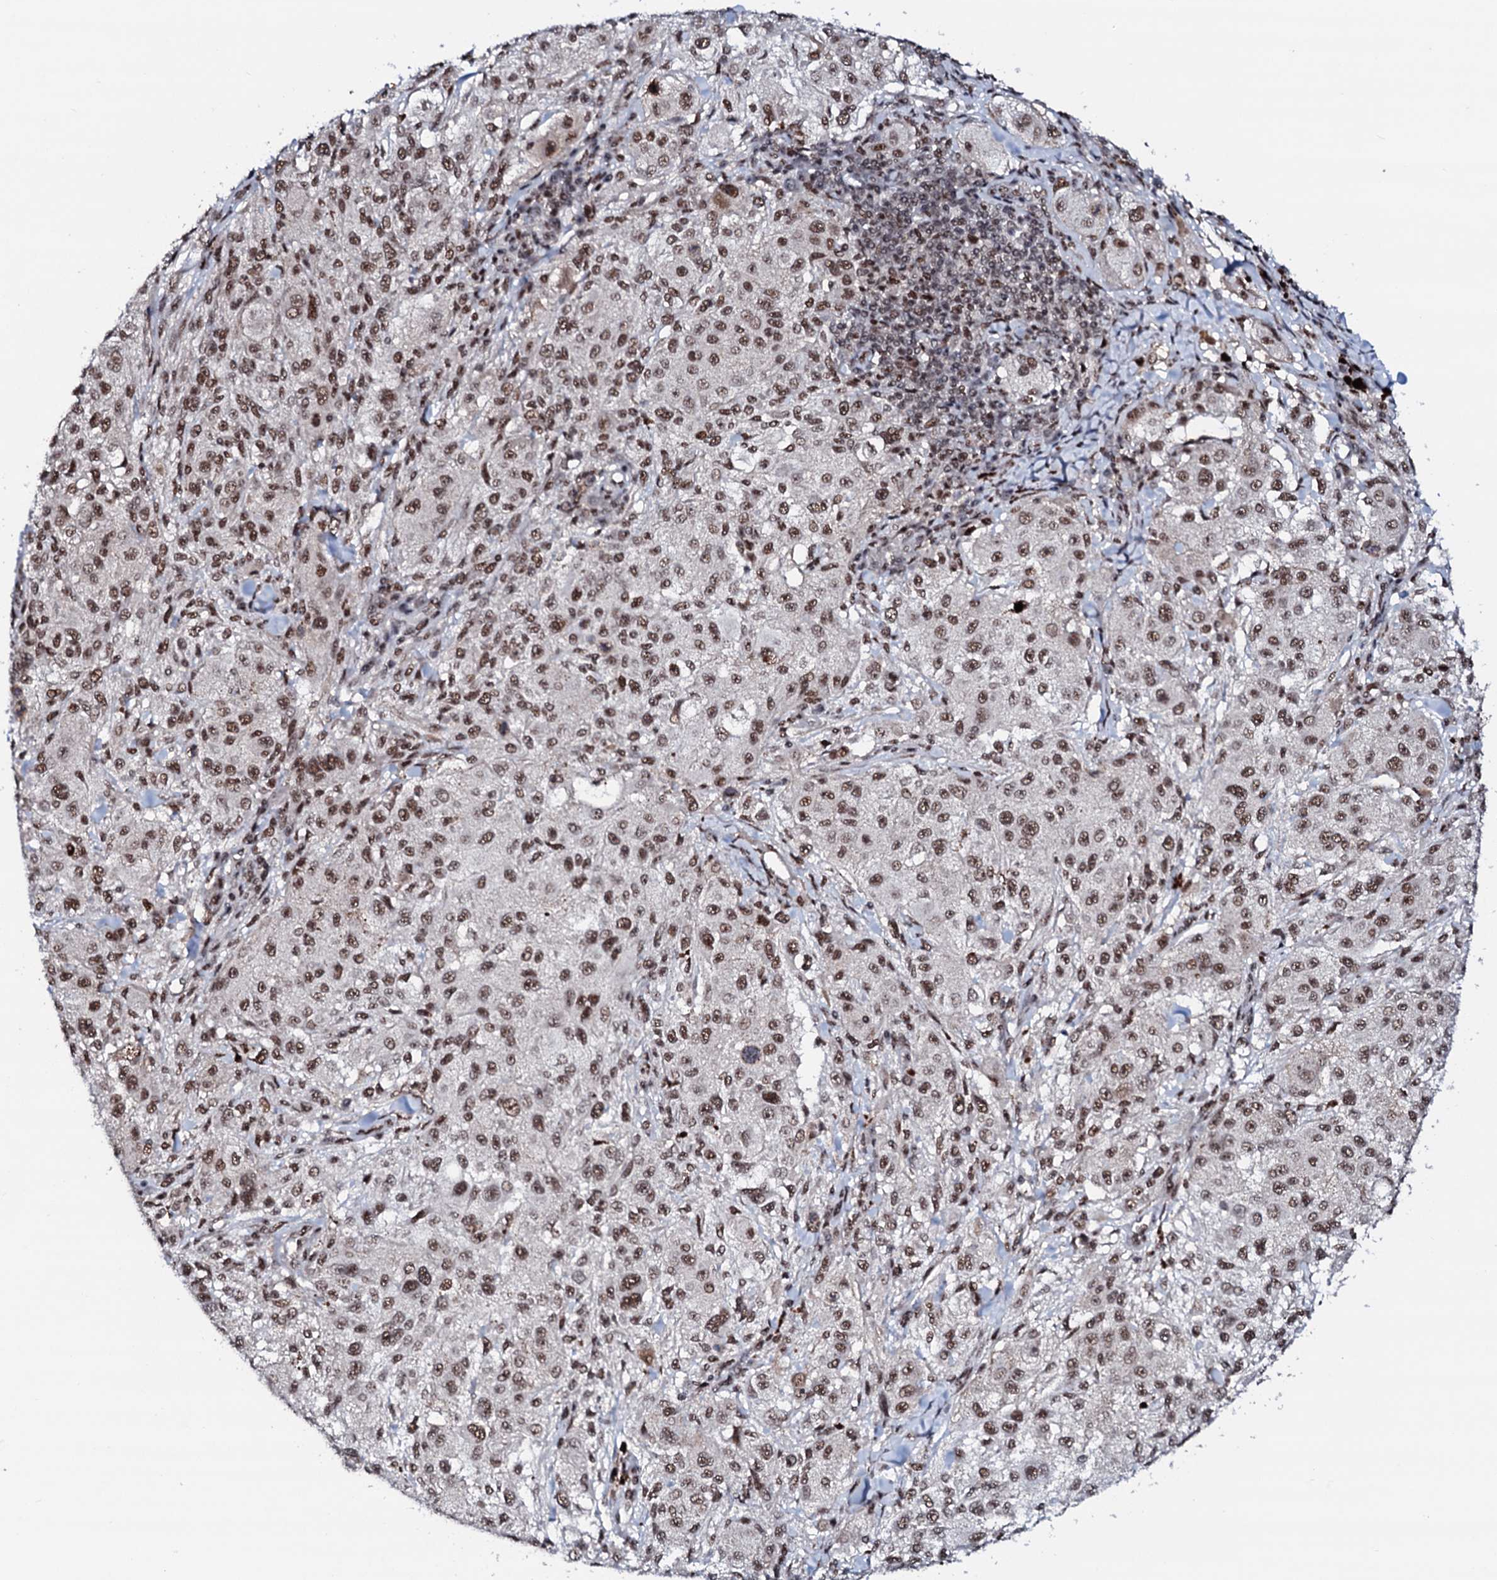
{"staining": {"intensity": "moderate", "quantity": ">75%", "location": "nuclear"}, "tissue": "melanoma", "cell_type": "Tumor cells", "image_type": "cancer", "snomed": [{"axis": "morphology", "description": "Necrosis, NOS"}, {"axis": "morphology", "description": "Malignant melanoma, NOS"}, {"axis": "topography", "description": "Skin"}], "caption": "The micrograph demonstrates staining of melanoma, revealing moderate nuclear protein positivity (brown color) within tumor cells.", "gene": "PRPF18", "patient": {"sex": "female", "age": 87}}